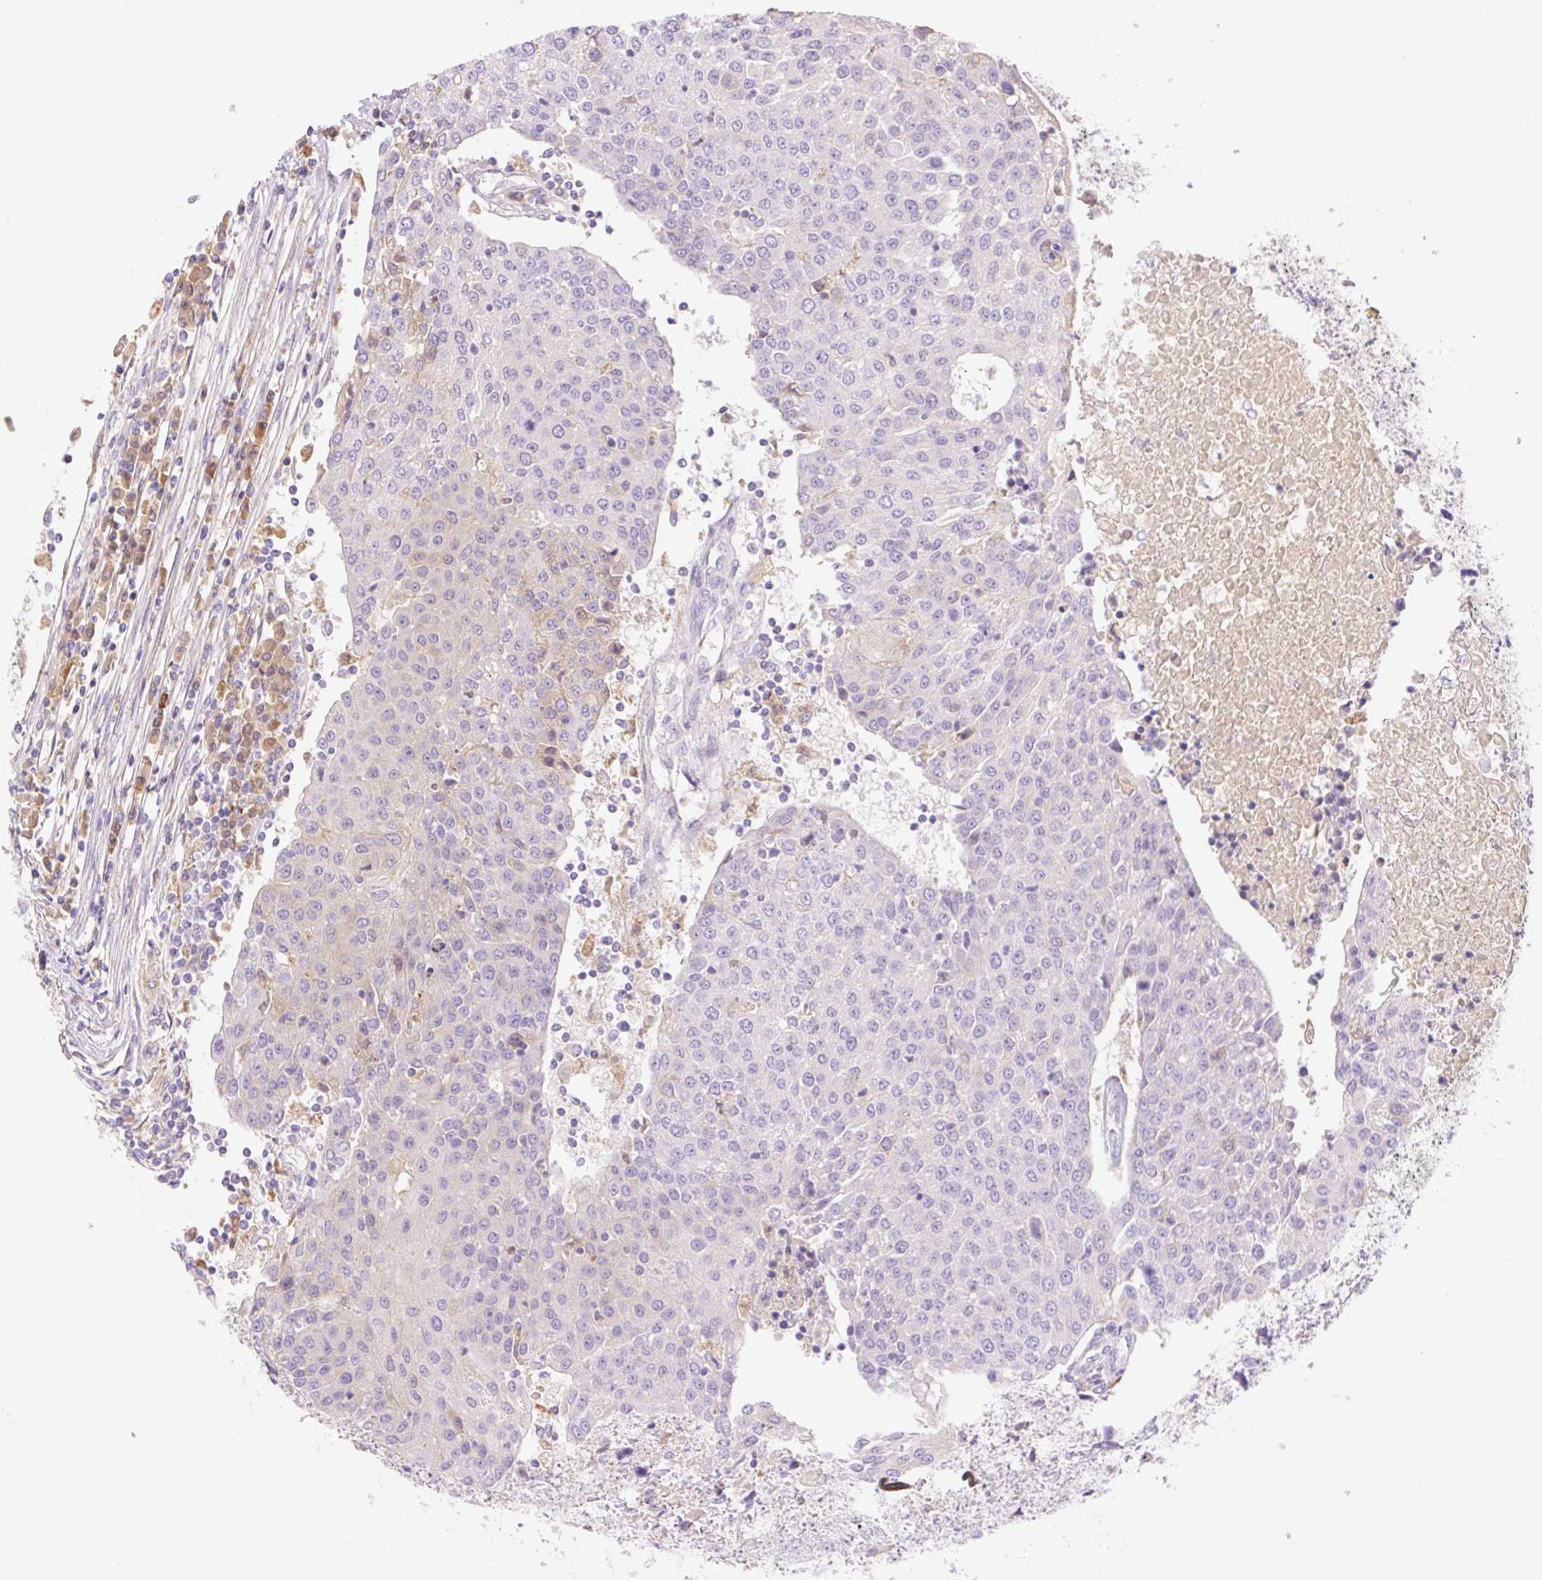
{"staining": {"intensity": "weak", "quantity": "25%-75%", "location": "cytoplasmic/membranous"}, "tissue": "urothelial cancer", "cell_type": "Tumor cells", "image_type": "cancer", "snomed": [{"axis": "morphology", "description": "Urothelial carcinoma, High grade"}, {"axis": "topography", "description": "Urinary bladder"}], "caption": "Immunohistochemistry image of urothelial cancer stained for a protein (brown), which demonstrates low levels of weak cytoplasmic/membranous positivity in about 25%-75% of tumor cells.", "gene": "DENND5A", "patient": {"sex": "female", "age": 85}}